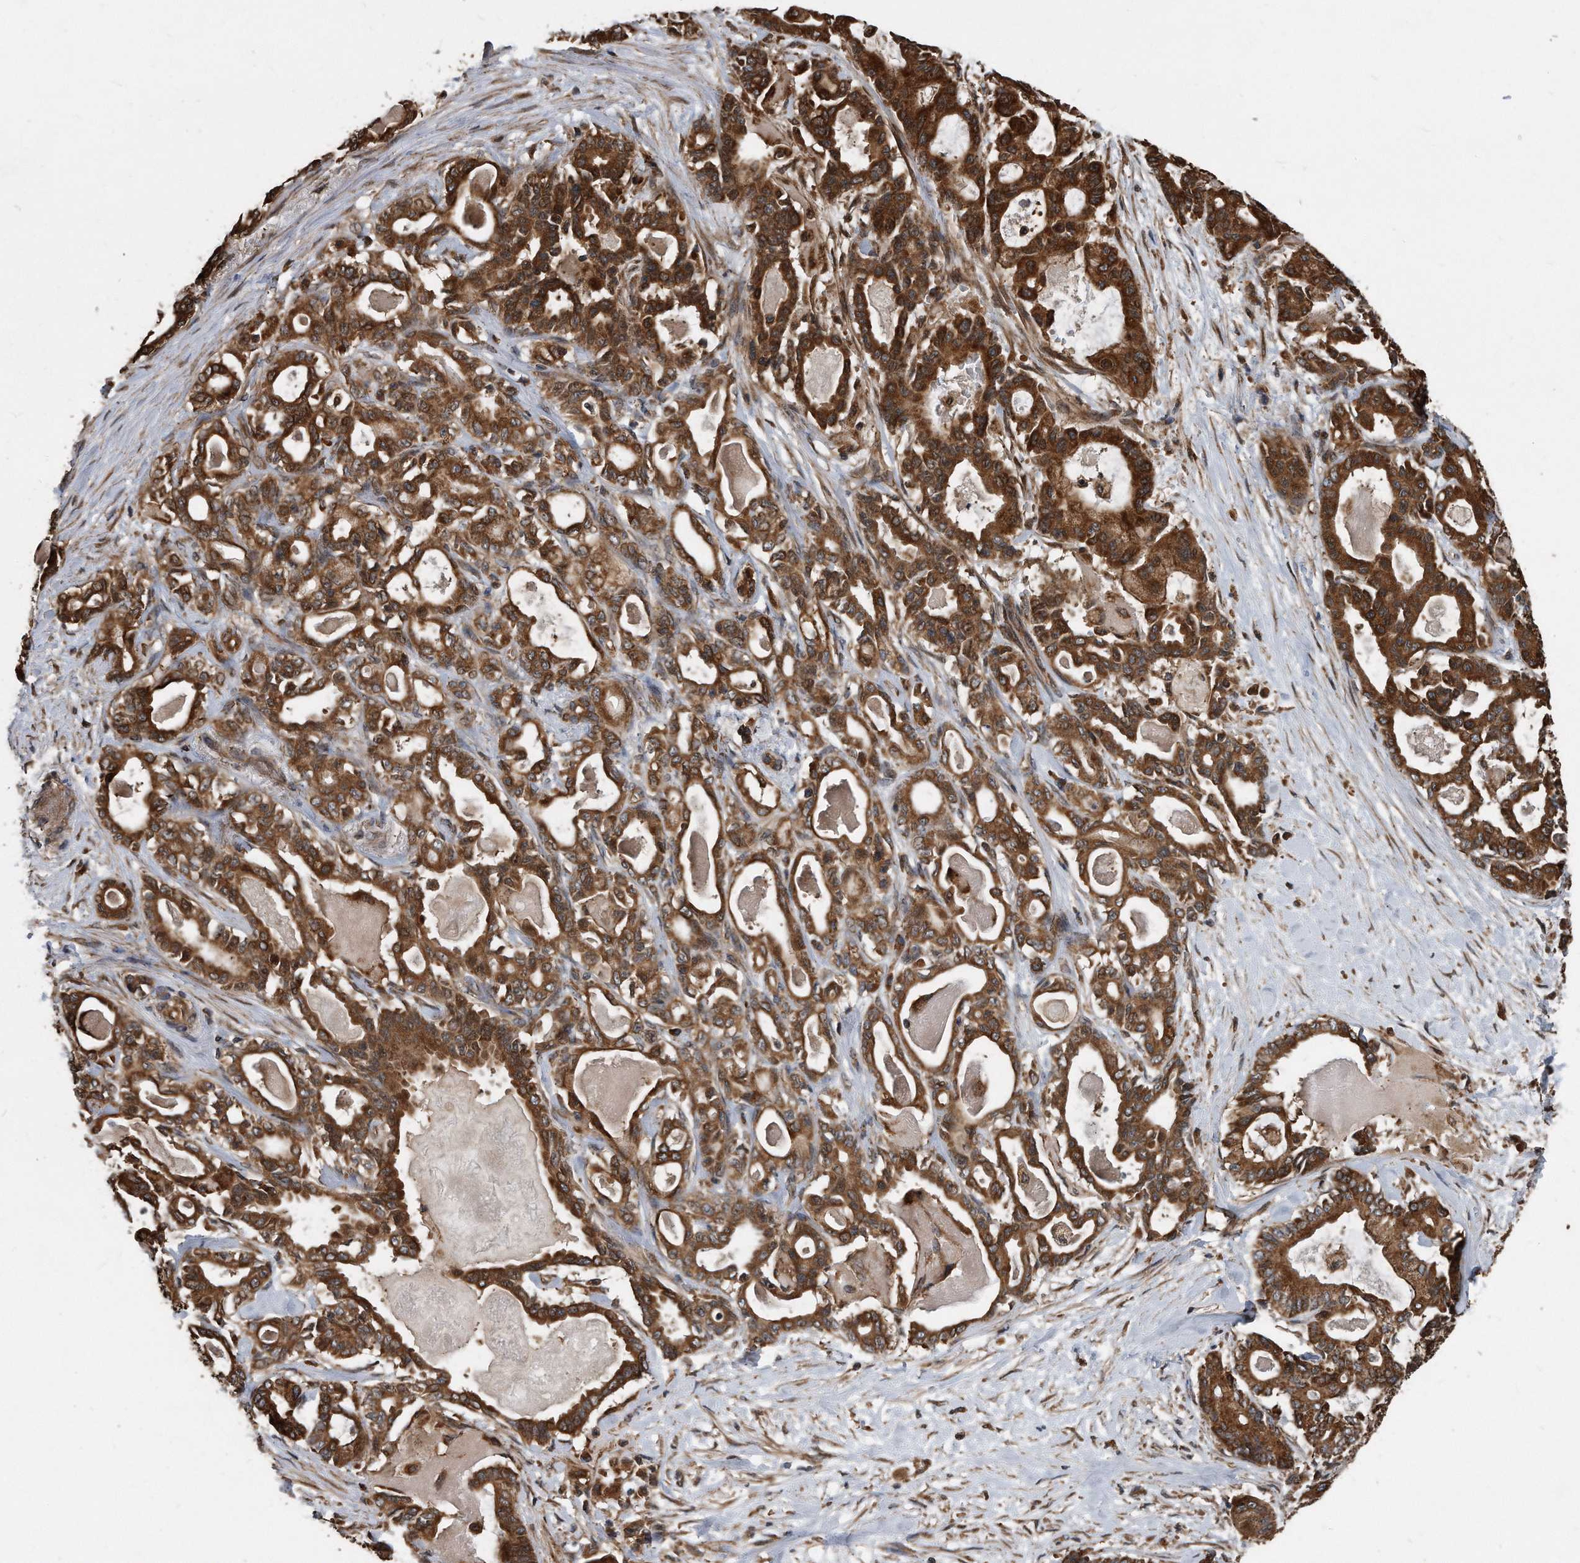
{"staining": {"intensity": "strong", "quantity": ">75%", "location": "cytoplasmic/membranous"}, "tissue": "pancreatic cancer", "cell_type": "Tumor cells", "image_type": "cancer", "snomed": [{"axis": "morphology", "description": "Adenocarcinoma, NOS"}, {"axis": "topography", "description": "Pancreas"}], "caption": "IHC image of neoplastic tissue: pancreatic cancer stained using immunohistochemistry displays high levels of strong protein expression localized specifically in the cytoplasmic/membranous of tumor cells, appearing as a cytoplasmic/membranous brown color.", "gene": "FAM136A", "patient": {"sex": "male", "age": 63}}